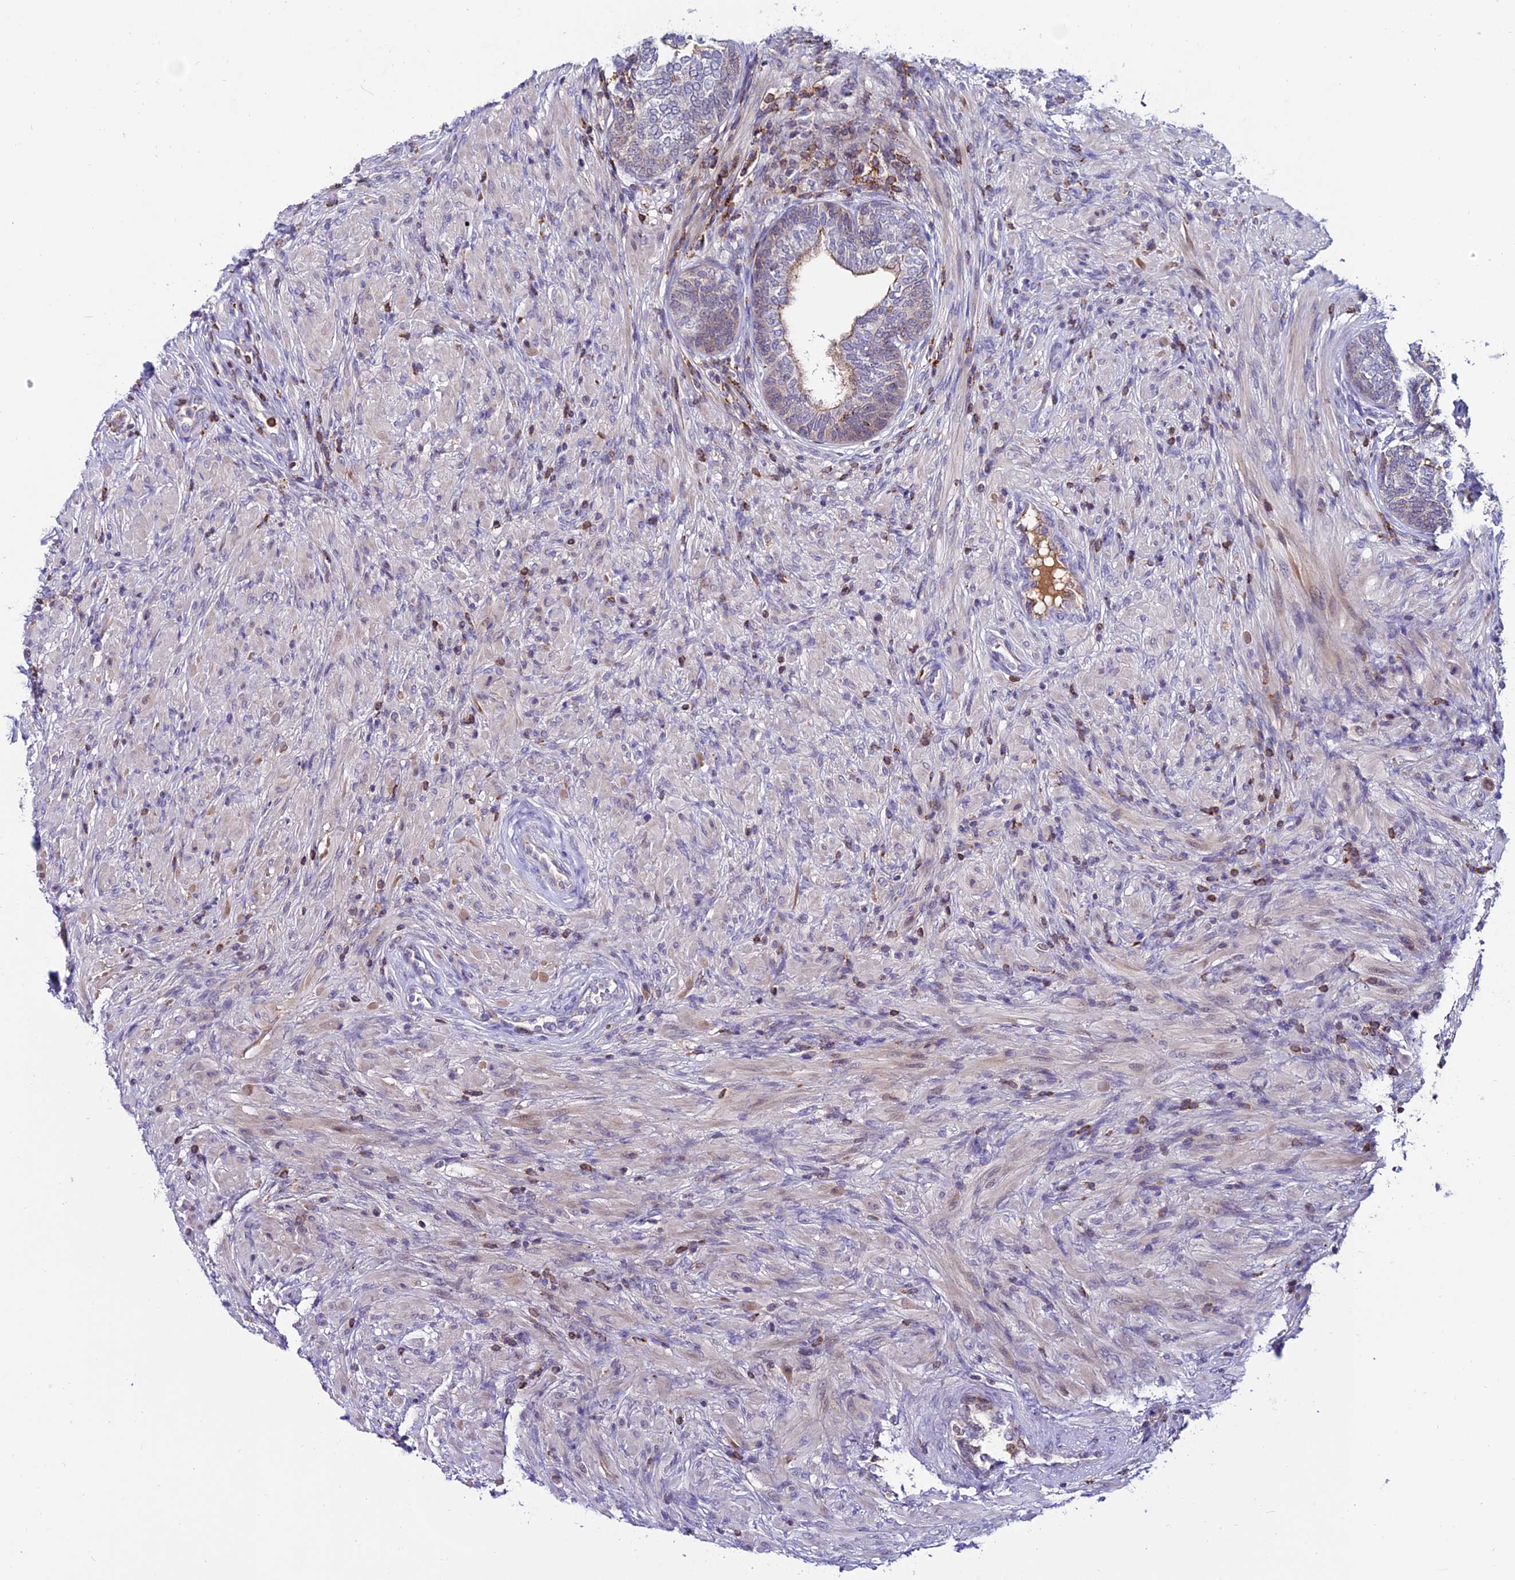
{"staining": {"intensity": "weak", "quantity": "<25%", "location": "cytoplasmic/membranous"}, "tissue": "prostate", "cell_type": "Glandular cells", "image_type": "normal", "snomed": [{"axis": "morphology", "description": "Normal tissue, NOS"}, {"axis": "topography", "description": "Prostate"}], "caption": "High magnification brightfield microscopy of normal prostate stained with DAB (brown) and counterstained with hematoxylin (blue): glandular cells show no significant staining. Brightfield microscopy of IHC stained with DAB (brown) and hematoxylin (blue), captured at high magnification.", "gene": "ARHGEF18", "patient": {"sex": "male", "age": 76}}